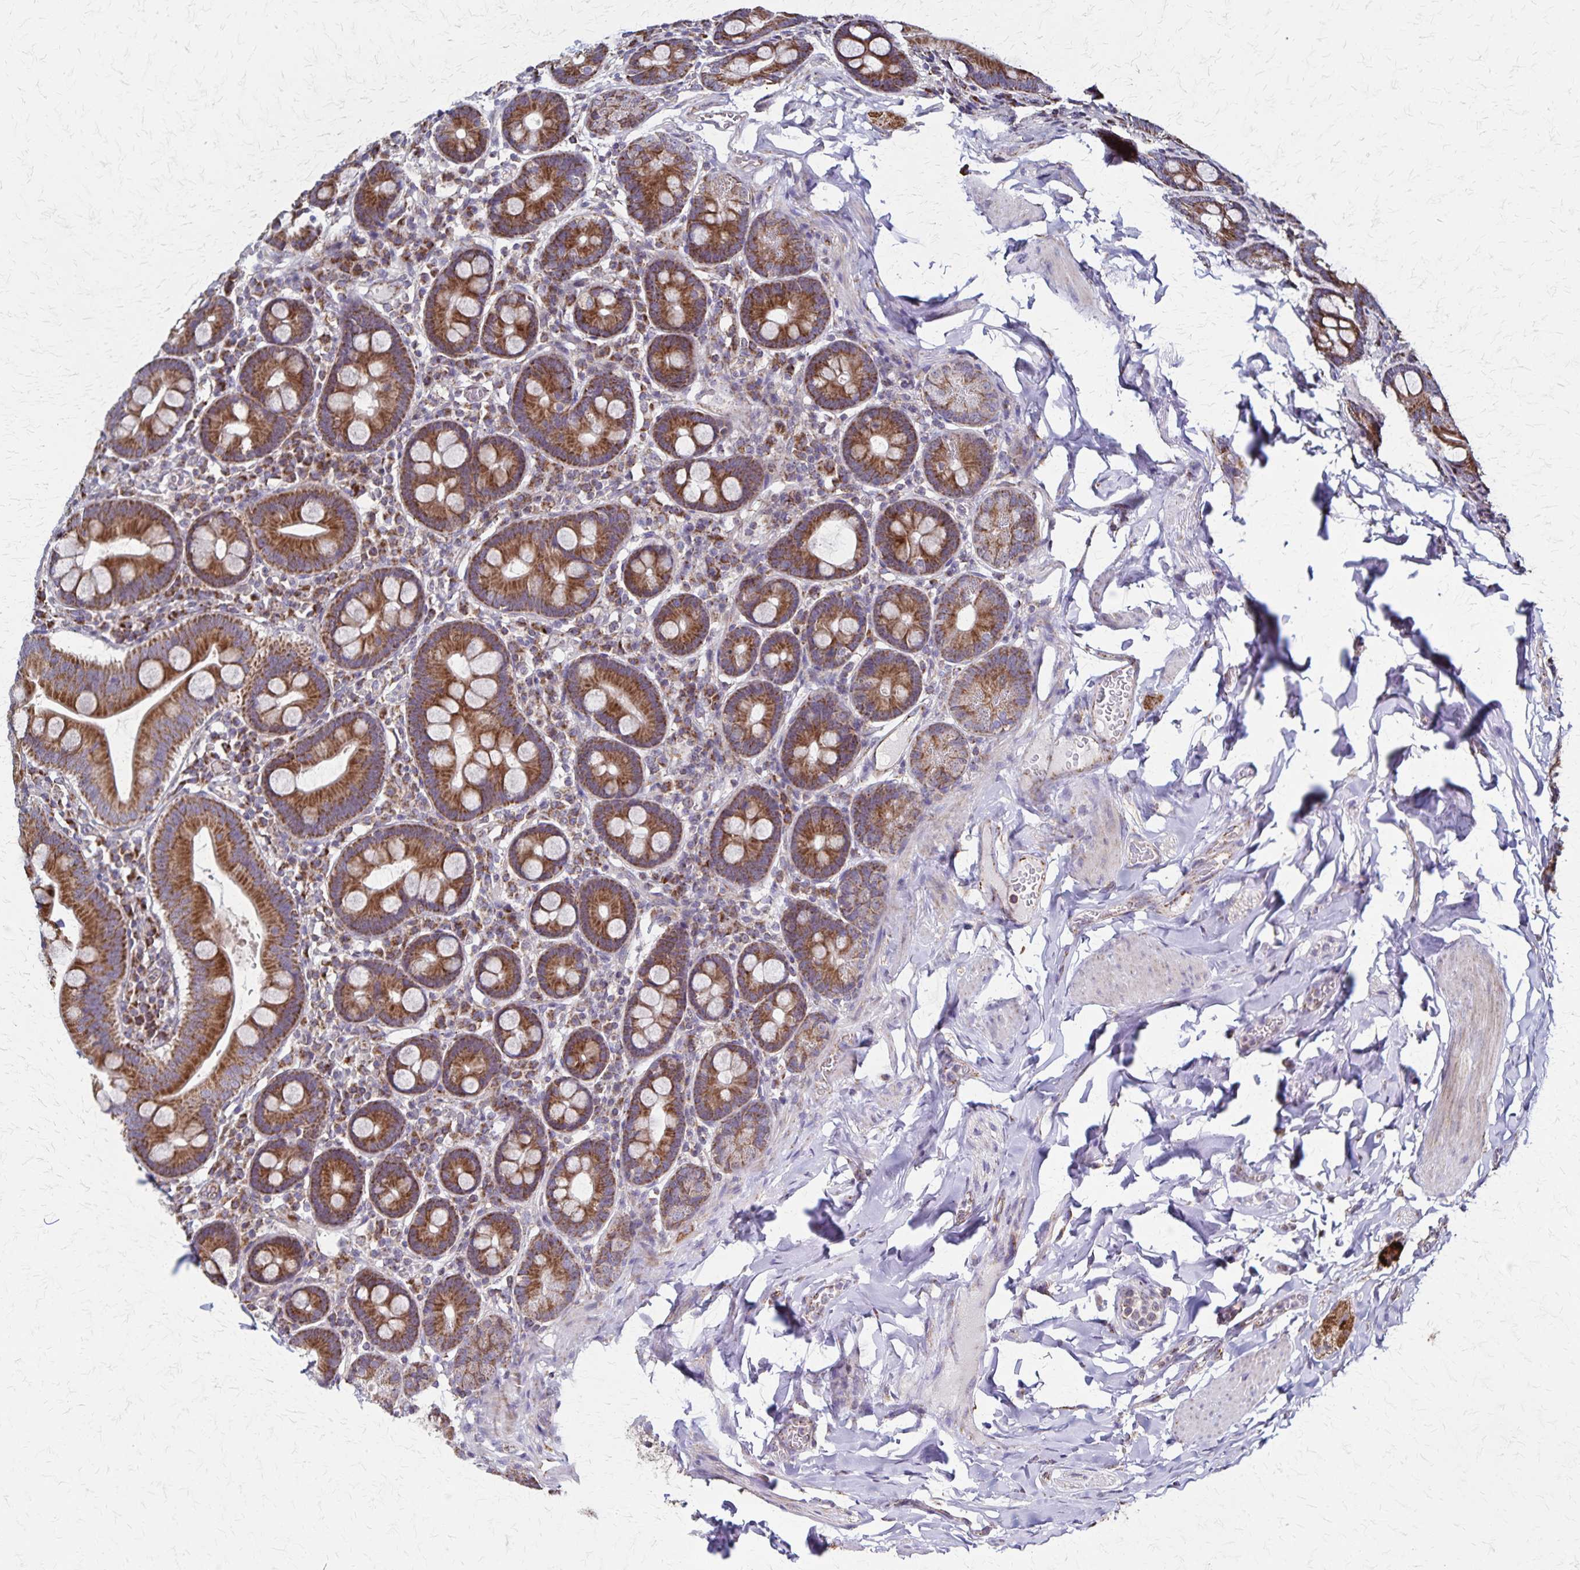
{"staining": {"intensity": "strong", "quantity": ">75%", "location": "cytoplasmic/membranous"}, "tissue": "duodenum", "cell_type": "Glandular cells", "image_type": "normal", "snomed": [{"axis": "morphology", "description": "Normal tissue, NOS"}, {"axis": "topography", "description": "Pancreas"}, {"axis": "topography", "description": "Duodenum"}], "caption": "The photomicrograph shows staining of unremarkable duodenum, revealing strong cytoplasmic/membranous protein staining (brown color) within glandular cells. Nuclei are stained in blue.", "gene": "NFS1", "patient": {"sex": "male", "age": 59}}